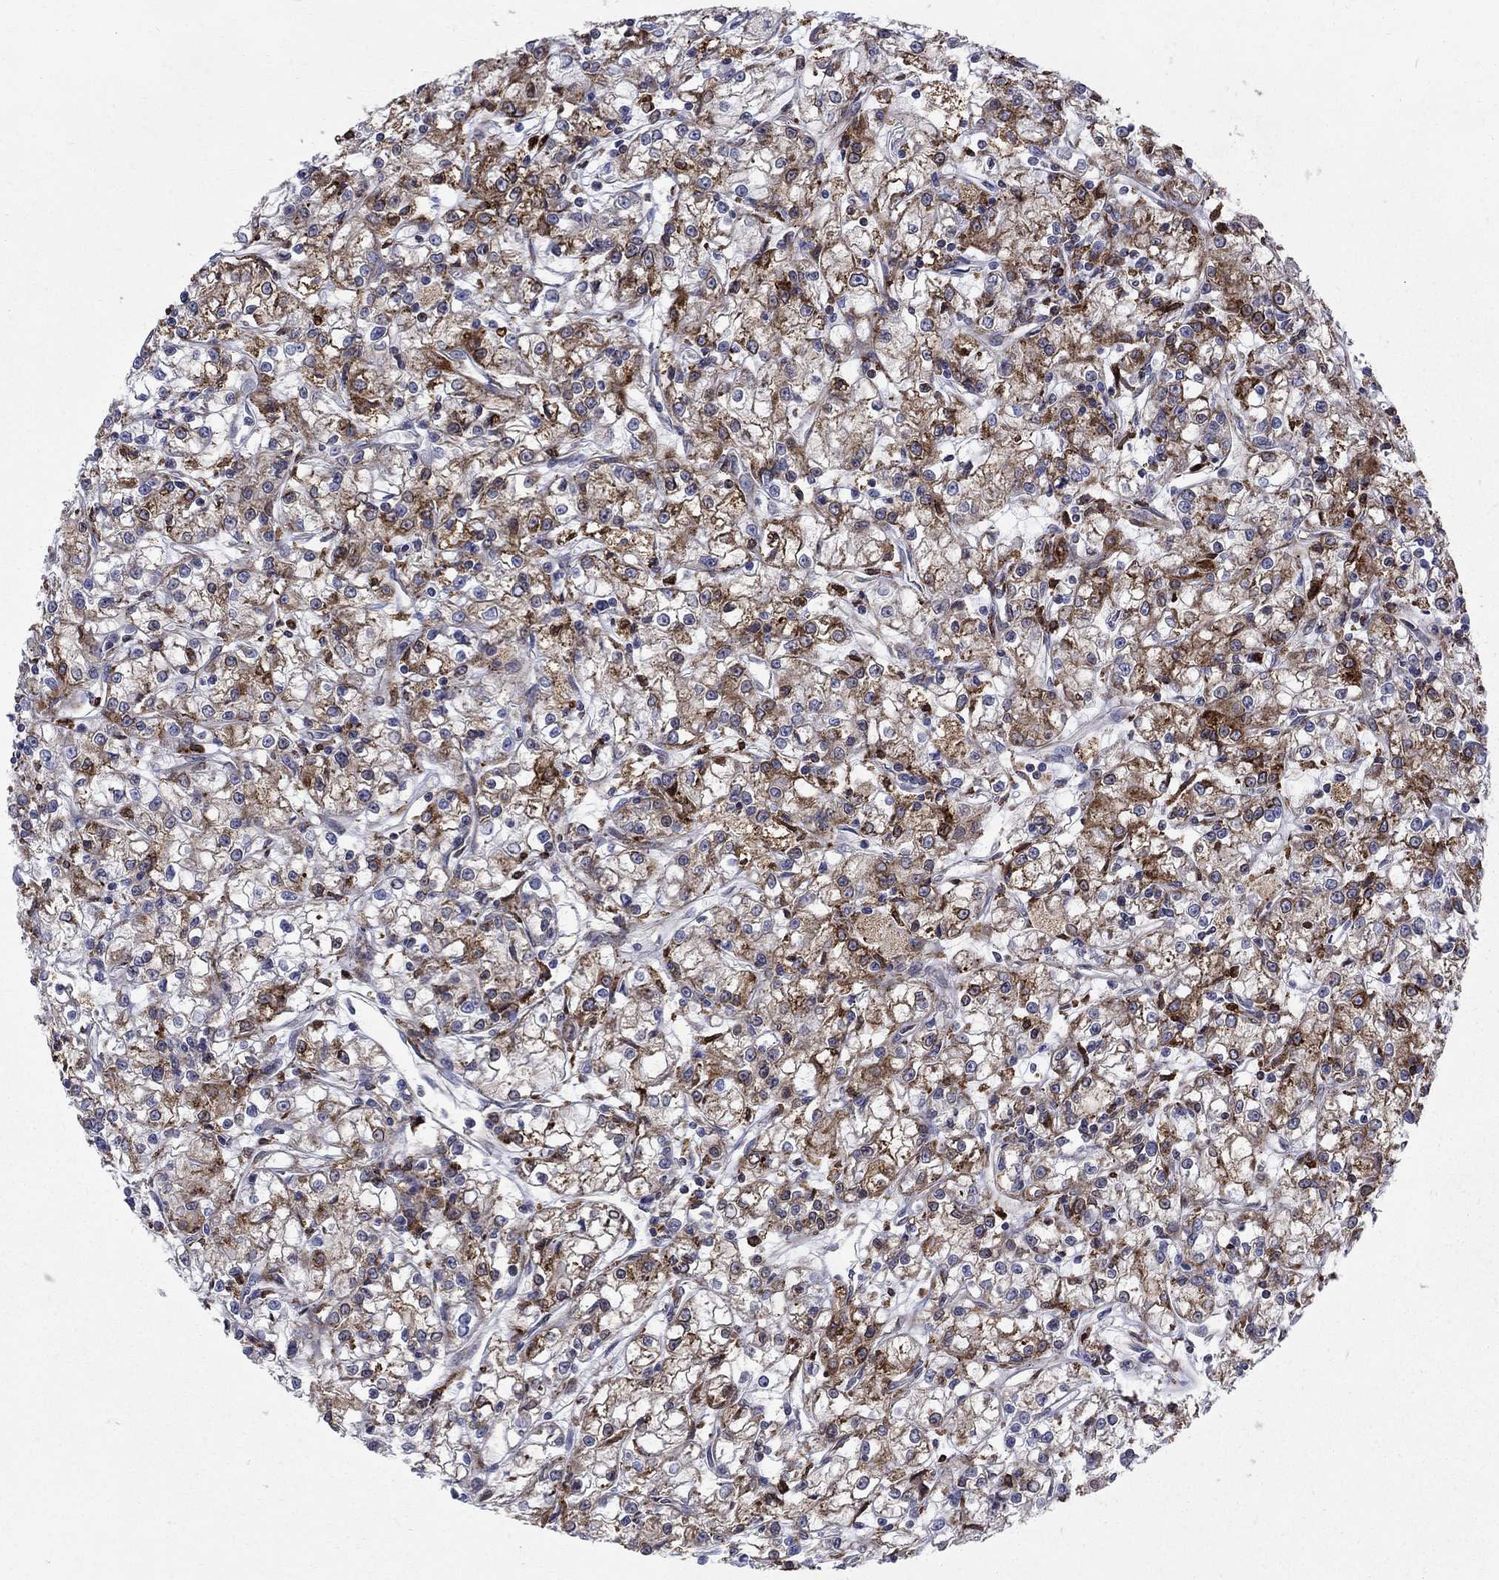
{"staining": {"intensity": "moderate", "quantity": "25%-75%", "location": "cytoplasmic/membranous,nuclear"}, "tissue": "renal cancer", "cell_type": "Tumor cells", "image_type": "cancer", "snomed": [{"axis": "morphology", "description": "Adenocarcinoma, NOS"}, {"axis": "topography", "description": "Kidney"}], "caption": "Renal adenocarcinoma tissue exhibits moderate cytoplasmic/membranous and nuclear positivity in approximately 25%-75% of tumor cells, visualized by immunohistochemistry.", "gene": "CAB39L", "patient": {"sex": "female", "age": 59}}